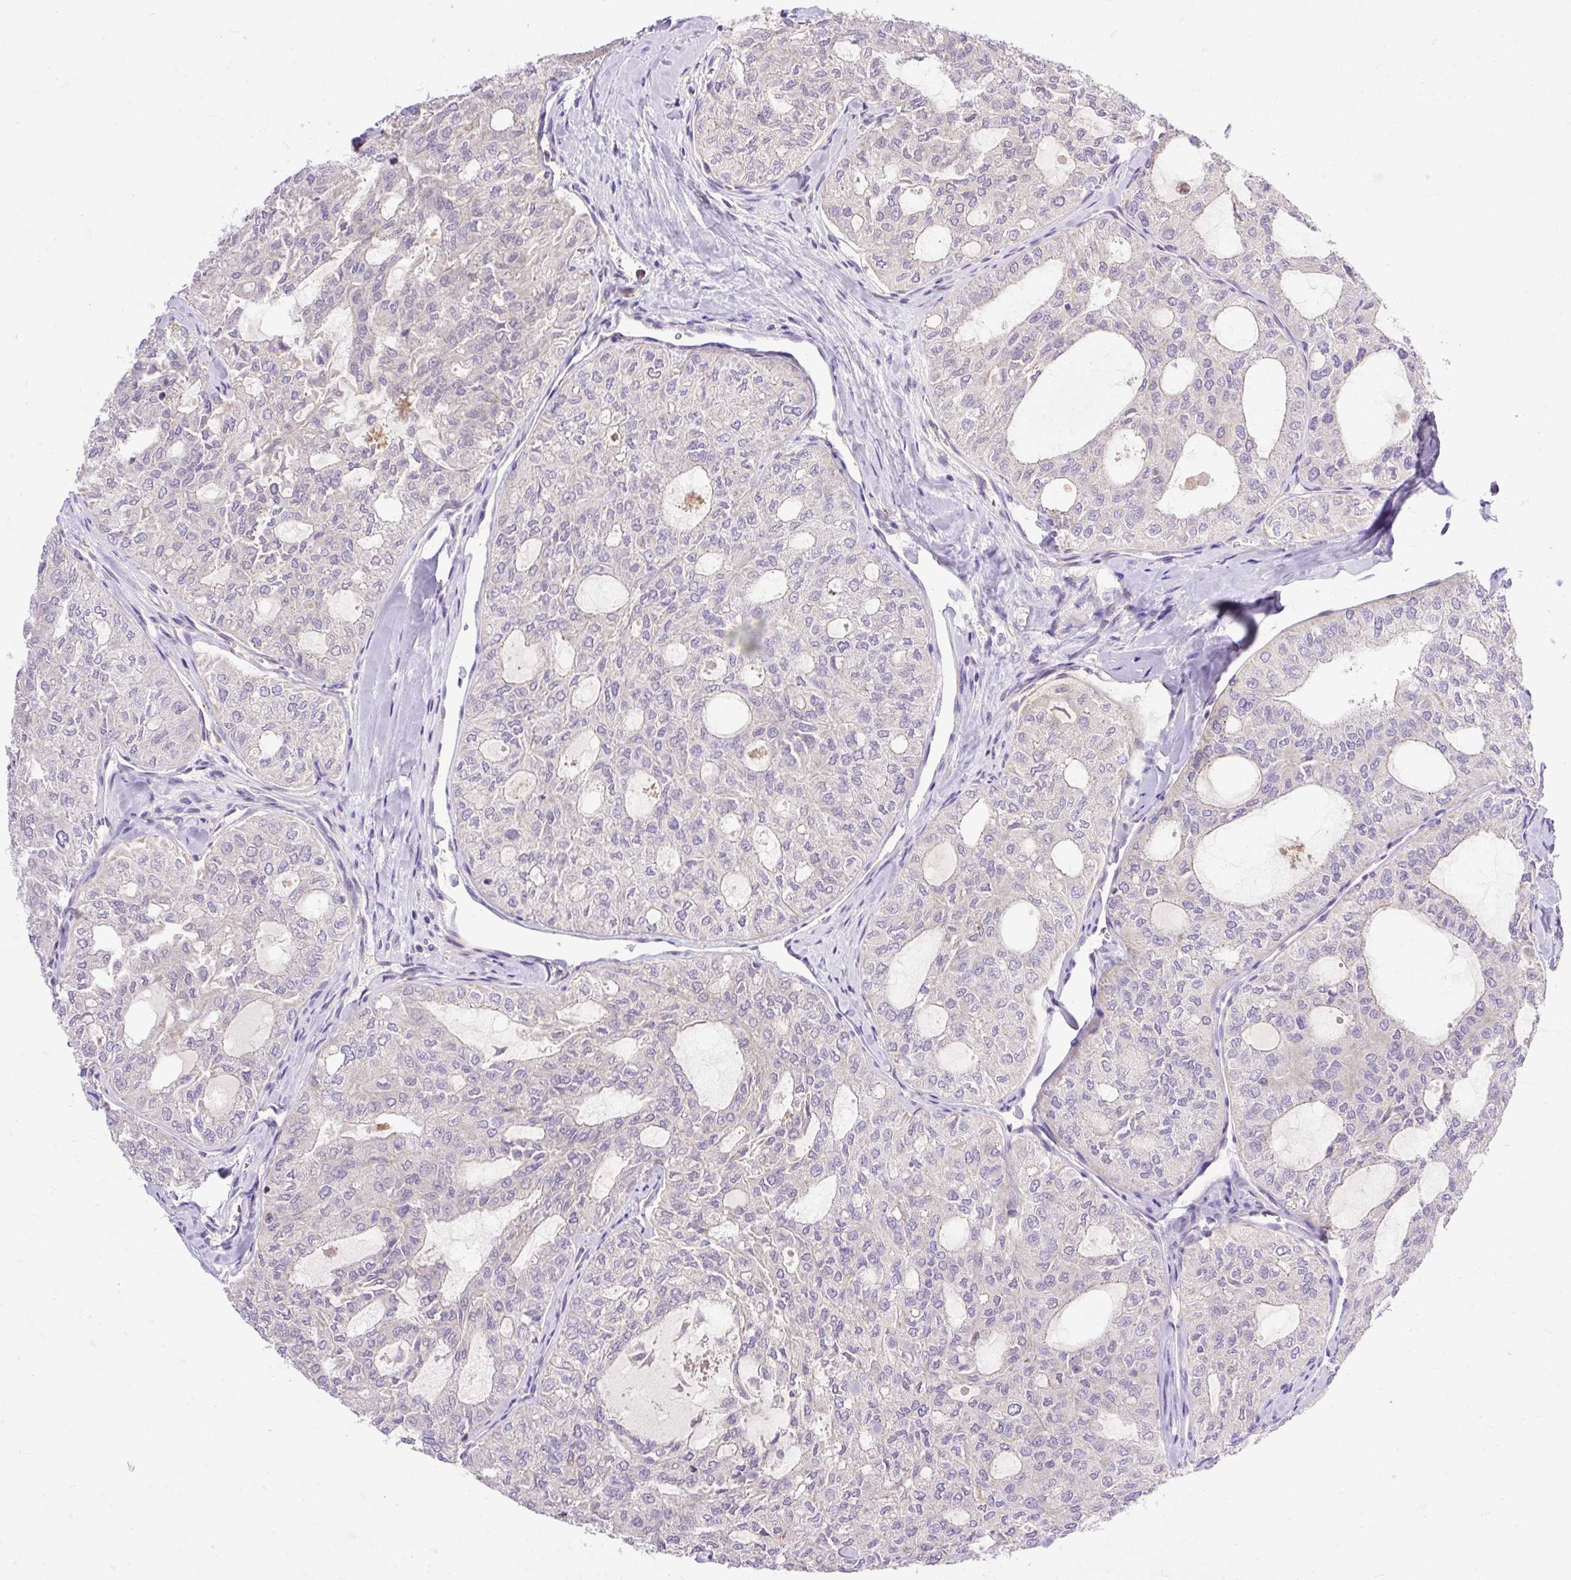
{"staining": {"intensity": "negative", "quantity": "none", "location": "none"}, "tissue": "thyroid cancer", "cell_type": "Tumor cells", "image_type": "cancer", "snomed": [{"axis": "morphology", "description": "Follicular adenoma carcinoma, NOS"}, {"axis": "topography", "description": "Thyroid gland"}], "caption": "High magnification brightfield microscopy of thyroid cancer stained with DAB (brown) and counterstained with hematoxylin (blue): tumor cells show no significant staining.", "gene": "HEXB", "patient": {"sex": "male", "age": 75}}